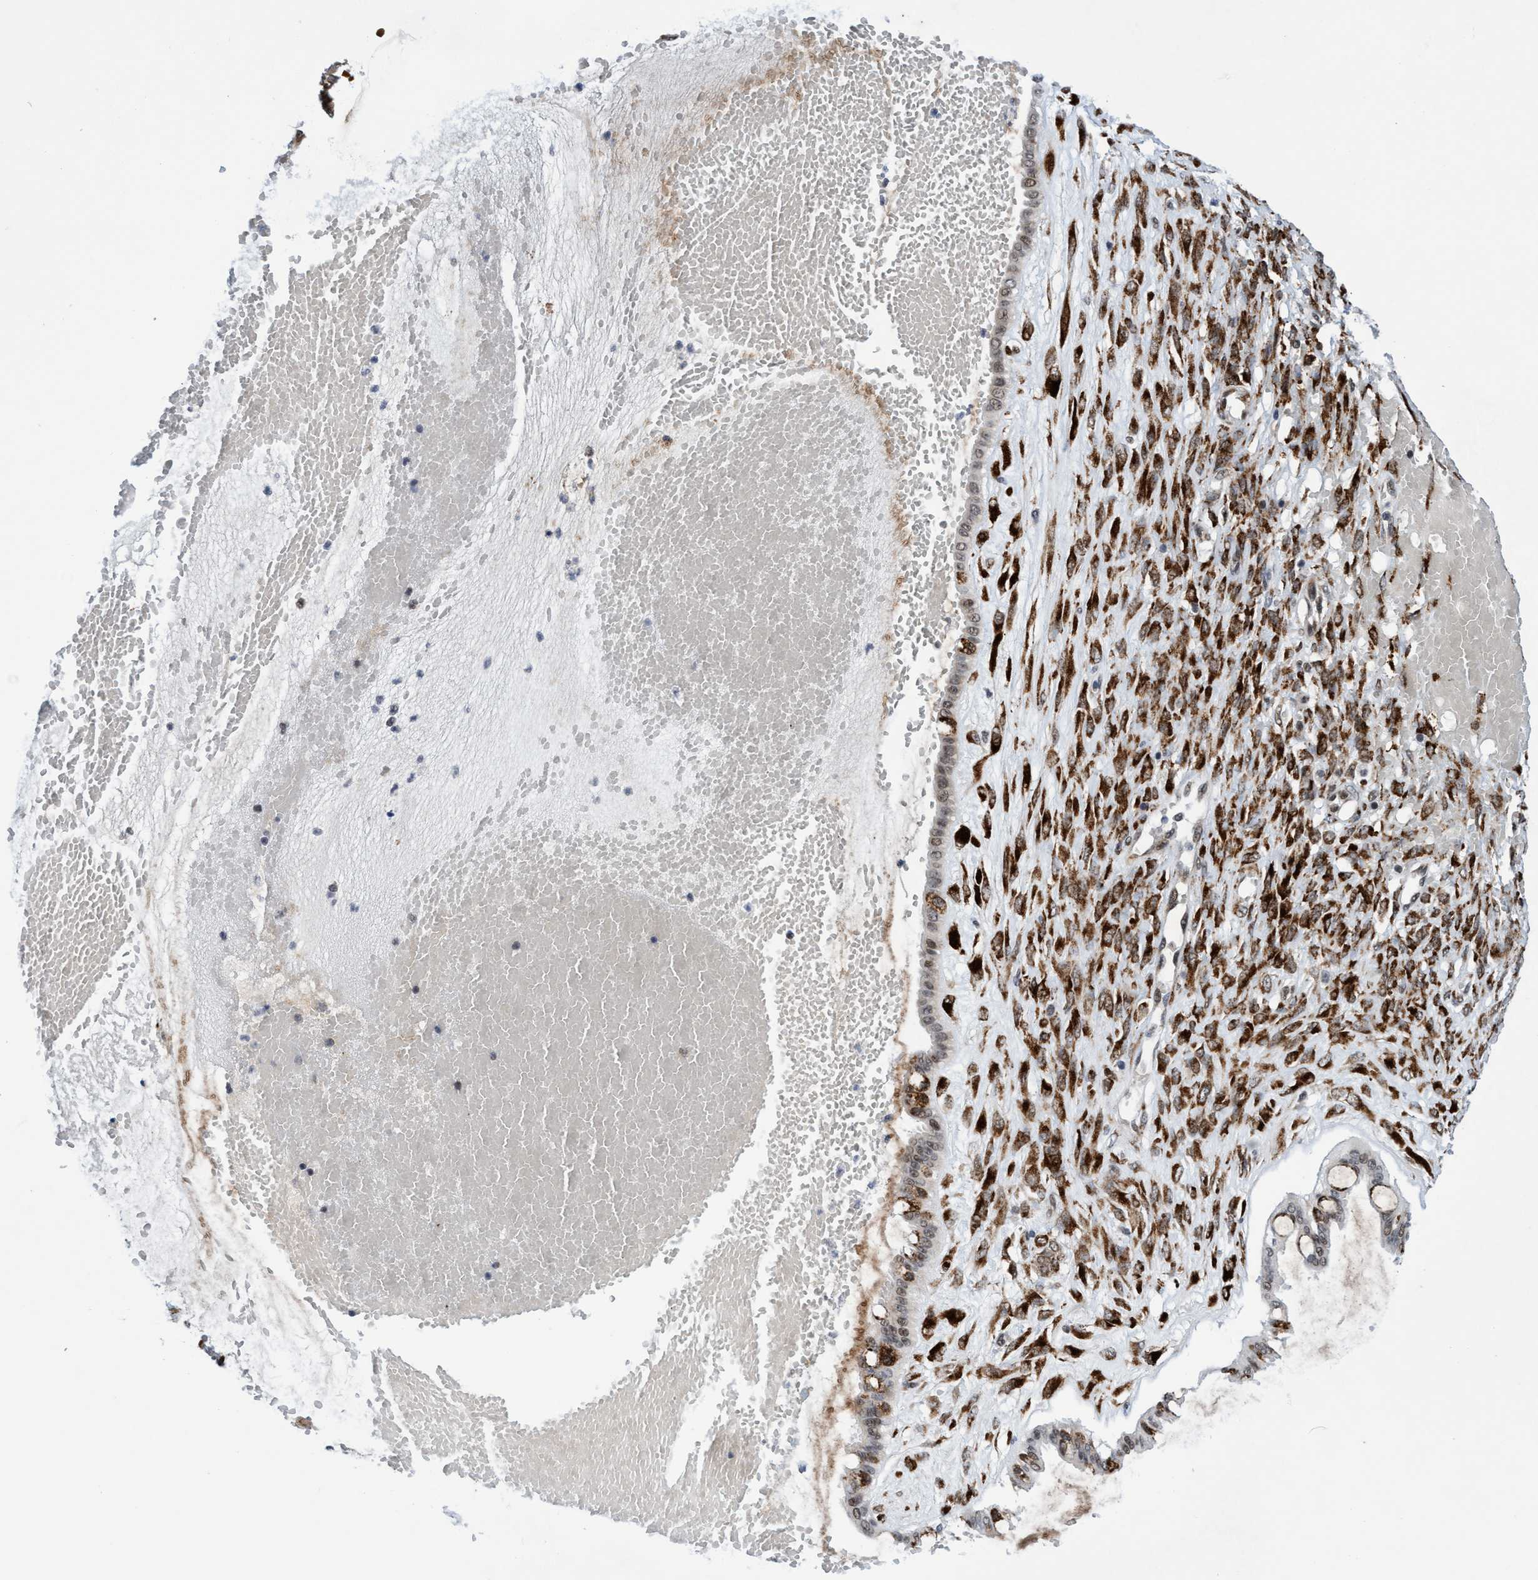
{"staining": {"intensity": "weak", "quantity": ">75%", "location": "cytoplasmic/membranous"}, "tissue": "ovarian cancer", "cell_type": "Tumor cells", "image_type": "cancer", "snomed": [{"axis": "morphology", "description": "Cystadenocarcinoma, mucinous, NOS"}, {"axis": "topography", "description": "Ovary"}], "caption": "Immunohistochemistry (DAB (3,3'-diaminobenzidine)) staining of mucinous cystadenocarcinoma (ovarian) displays weak cytoplasmic/membranous protein positivity in approximately >75% of tumor cells.", "gene": "GLT6D1", "patient": {"sex": "female", "age": 73}}